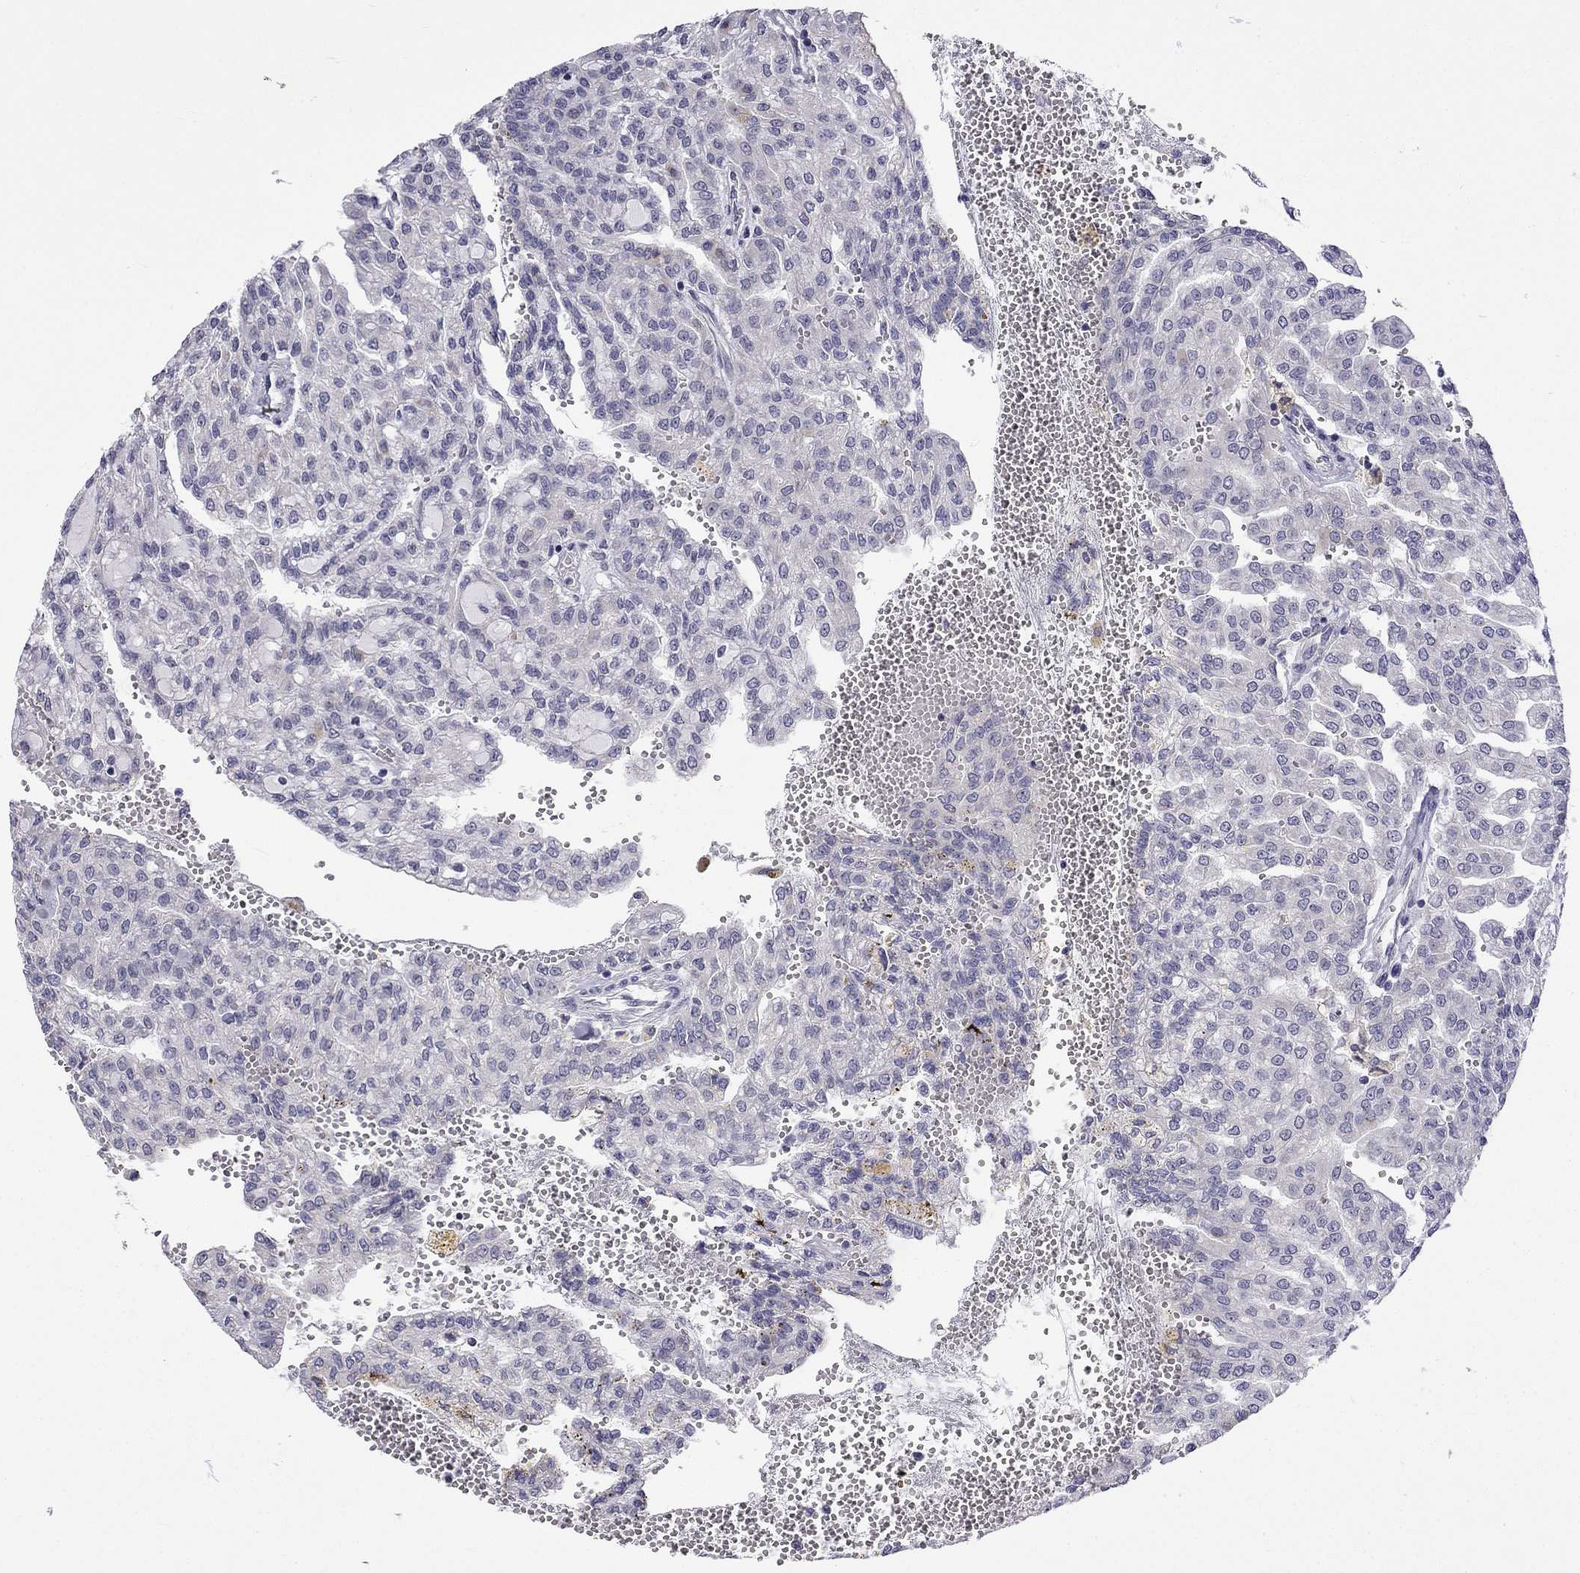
{"staining": {"intensity": "negative", "quantity": "none", "location": "none"}, "tissue": "renal cancer", "cell_type": "Tumor cells", "image_type": "cancer", "snomed": [{"axis": "morphology", "description": "Adenocarcinoma, NOS"}, {"axis": "topography", "description": "Kidney"}], "caption": "Renal cancer was stained to show a protein in brown. There is no significant expression in tumor cells. Nuclei are stained in blue.", "gene": "C5orf49", "patient": {"sex": "male", "age": 63}}